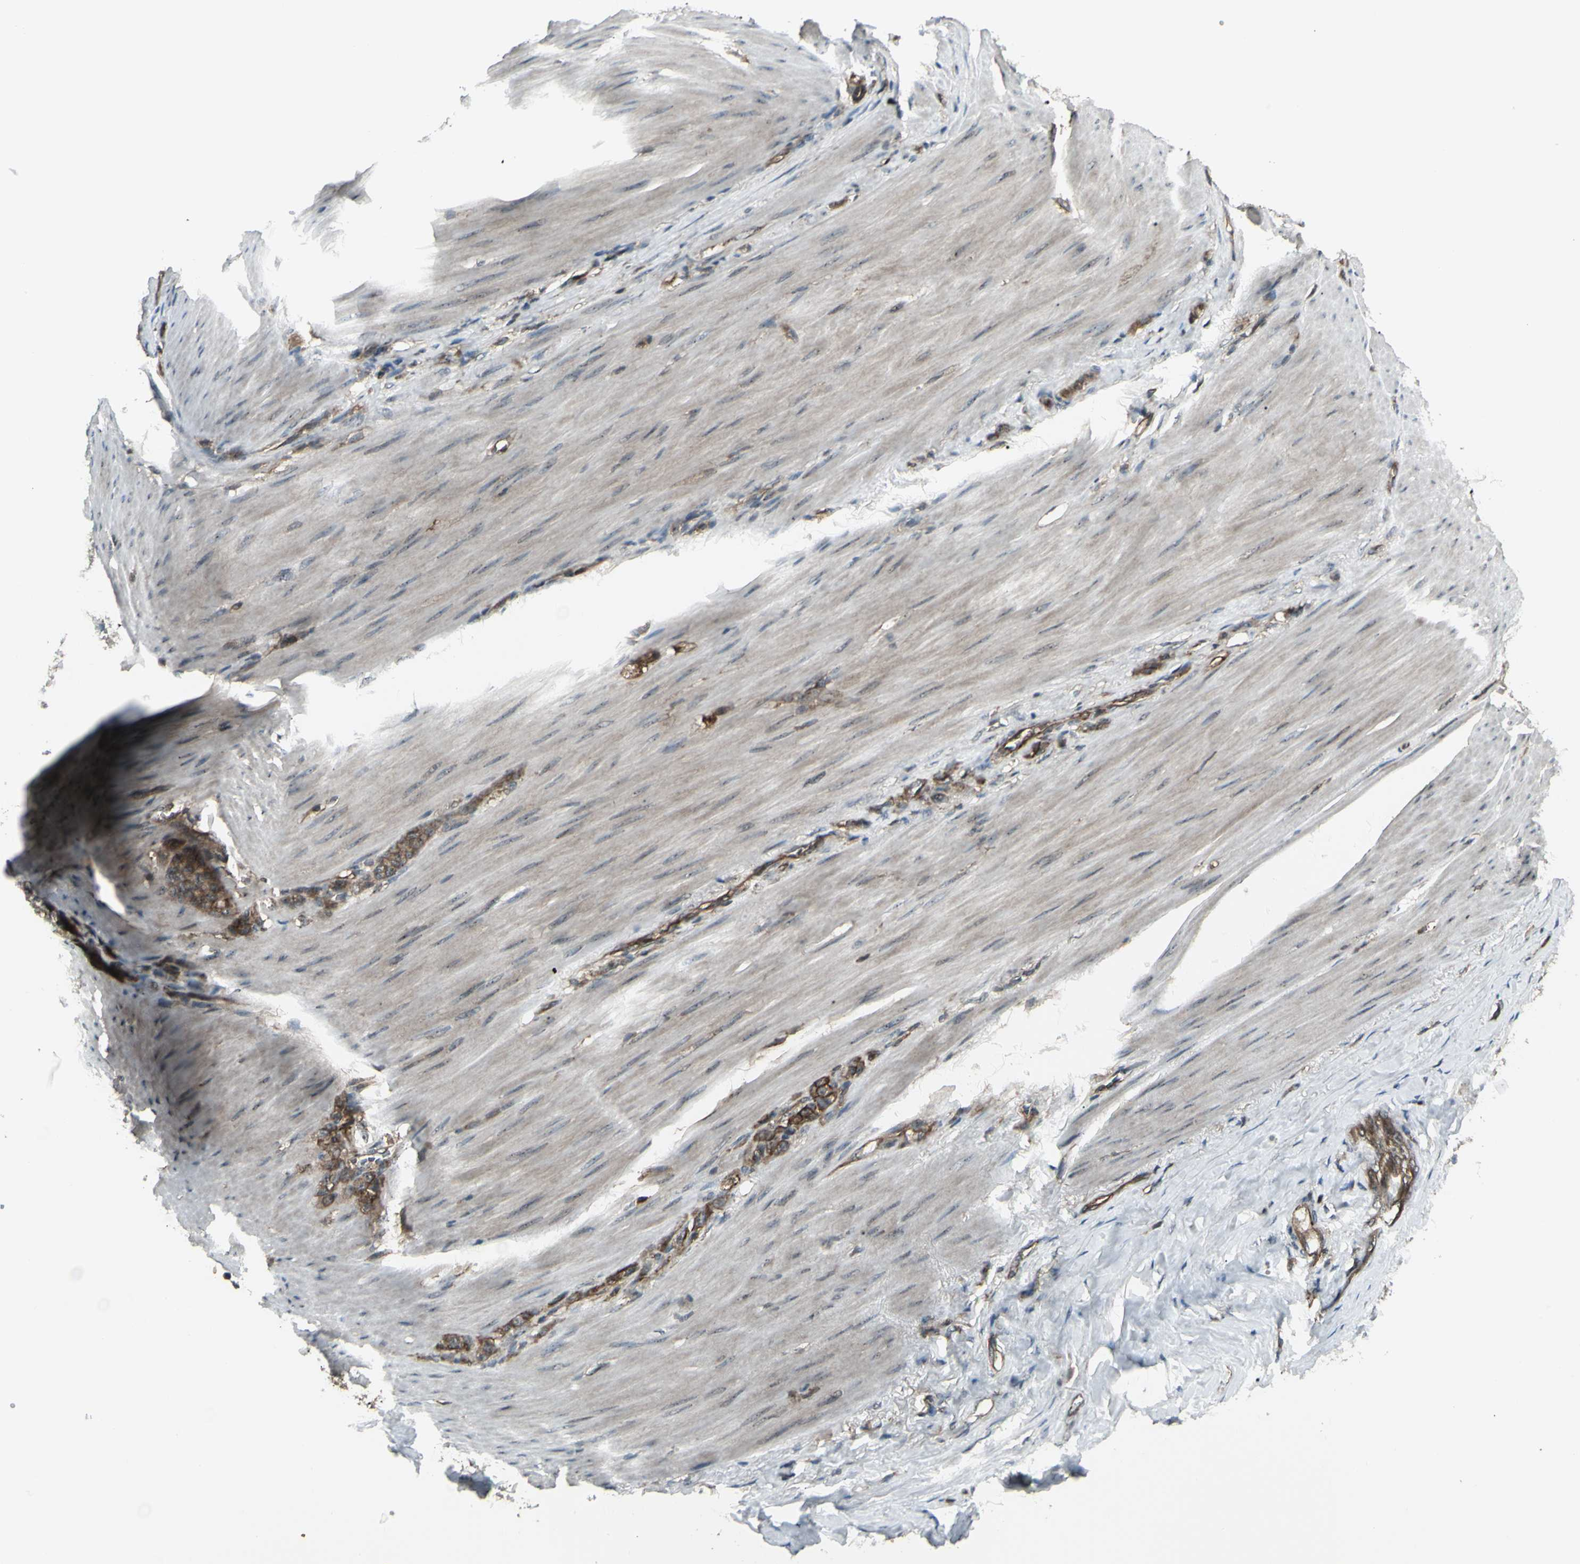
{"staining": {"intensity": "strong", "quantity": ">75%", "location": "cytoplasmic/membranous"}, "tissue": "stomach cancer", "cell_type": "Tumor cells", "image_type": "cancer", "snomed": [{"axis": "morphology", "description": "Adenocarcinoma, NOS"}, {"axis": "topography", "description": "Stomach"}], "caption": "A histopathology image of human adenocarcinoma (stomach) stained for a protein shows strong cytoplasmic/membranous brown staining in tumor cells.", "gene": "FXYD5", "patient": {"sex": "male", "age": 82}}